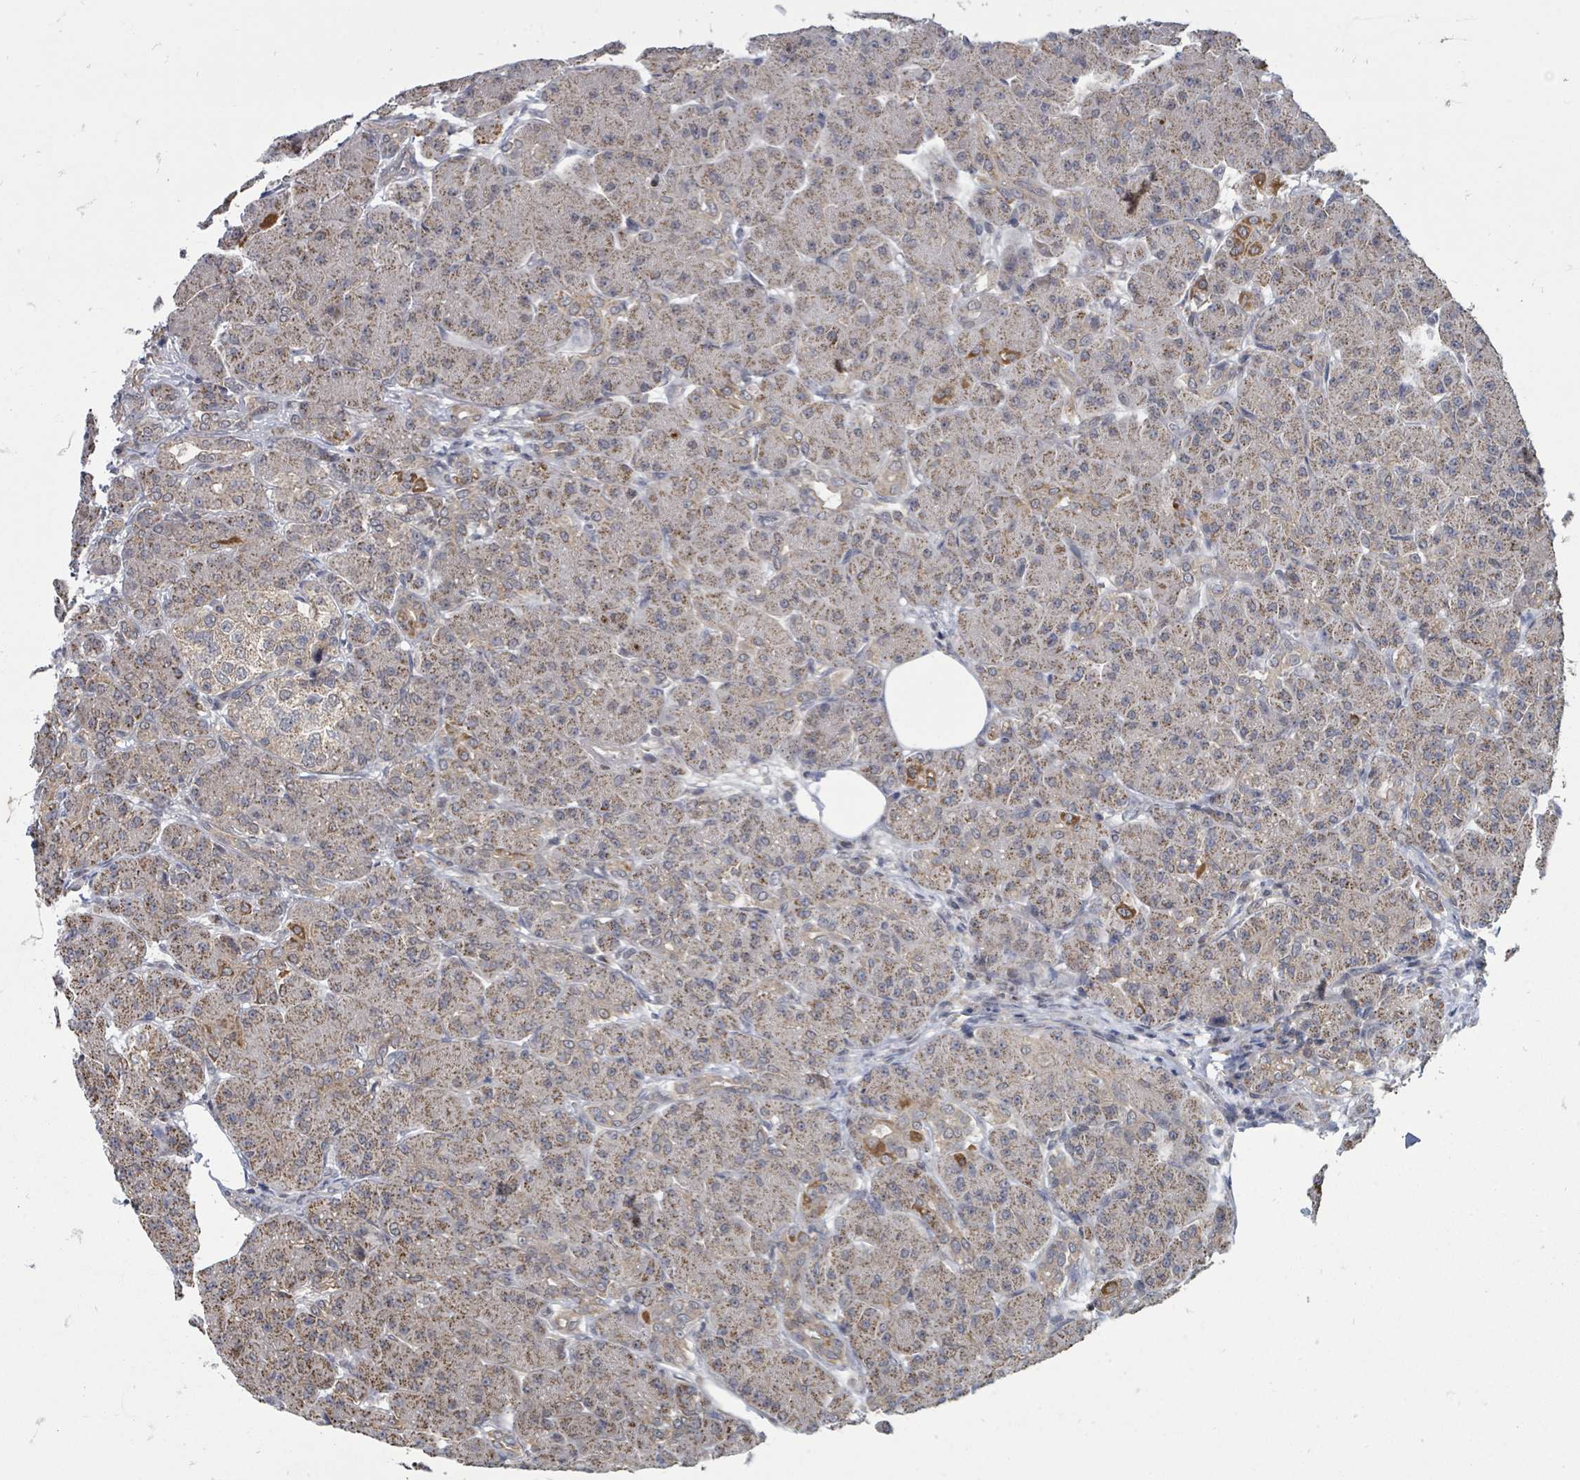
{"staining": {"intensity": "moderate", "quantity": "25%-75%", "location": "cytoplasmic/membranous"}, "tissue": "pancreas", "cell_type": "Exocrine glandular cells", "image_type": "normal", "snomed": [{"axis": "morphology", "description": "Normal tissue, NOS"}, {"axis": "topography", "description": "Pancreas"}], "caption": "The immunohistochemical stain highlights moderate cytoplasmic/membranous staining in exocrine glandular cells of normal pancreas.", "gene": "MAGOHB", "patient": {"sex": "male", "age": 63}}